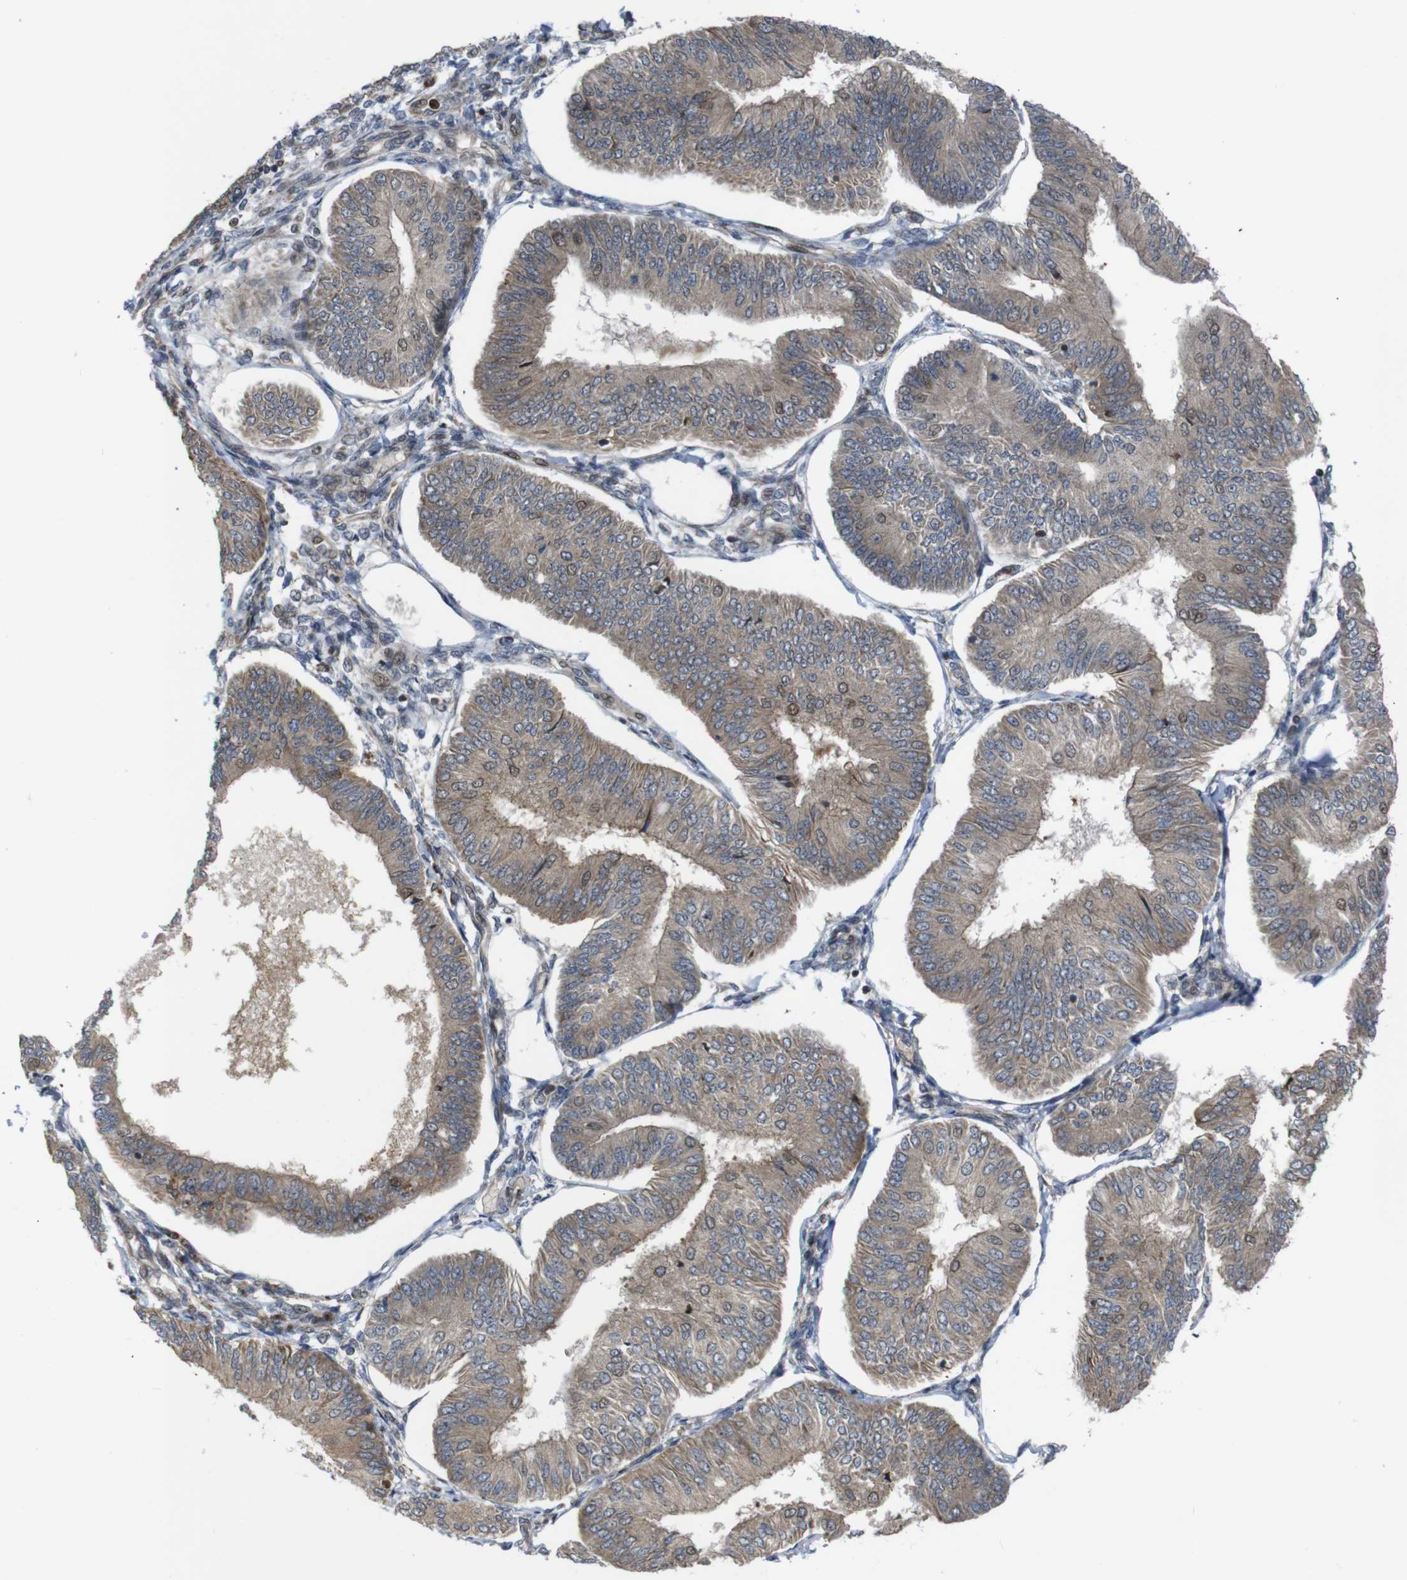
{"staining": {"intensity": "weak", "quantity": ">75%", "location": "cytoplasmic/membranous,nuclear"}, "tissue": "endometrial cancer", "cell_type": "Tumor cells", "image_type": "cancer", "snomed": [{"axis": "morphology", "description": "Adenocarcinoma, NOS"}, {"axis": "topography", "description": "Endometrium"}], "caption": "Endometrial cancer stained with a protein marker exhibits weak staining in tumor cells.", "gene": "PTPN1", "patient": {"sex": "female", "age": 58}}